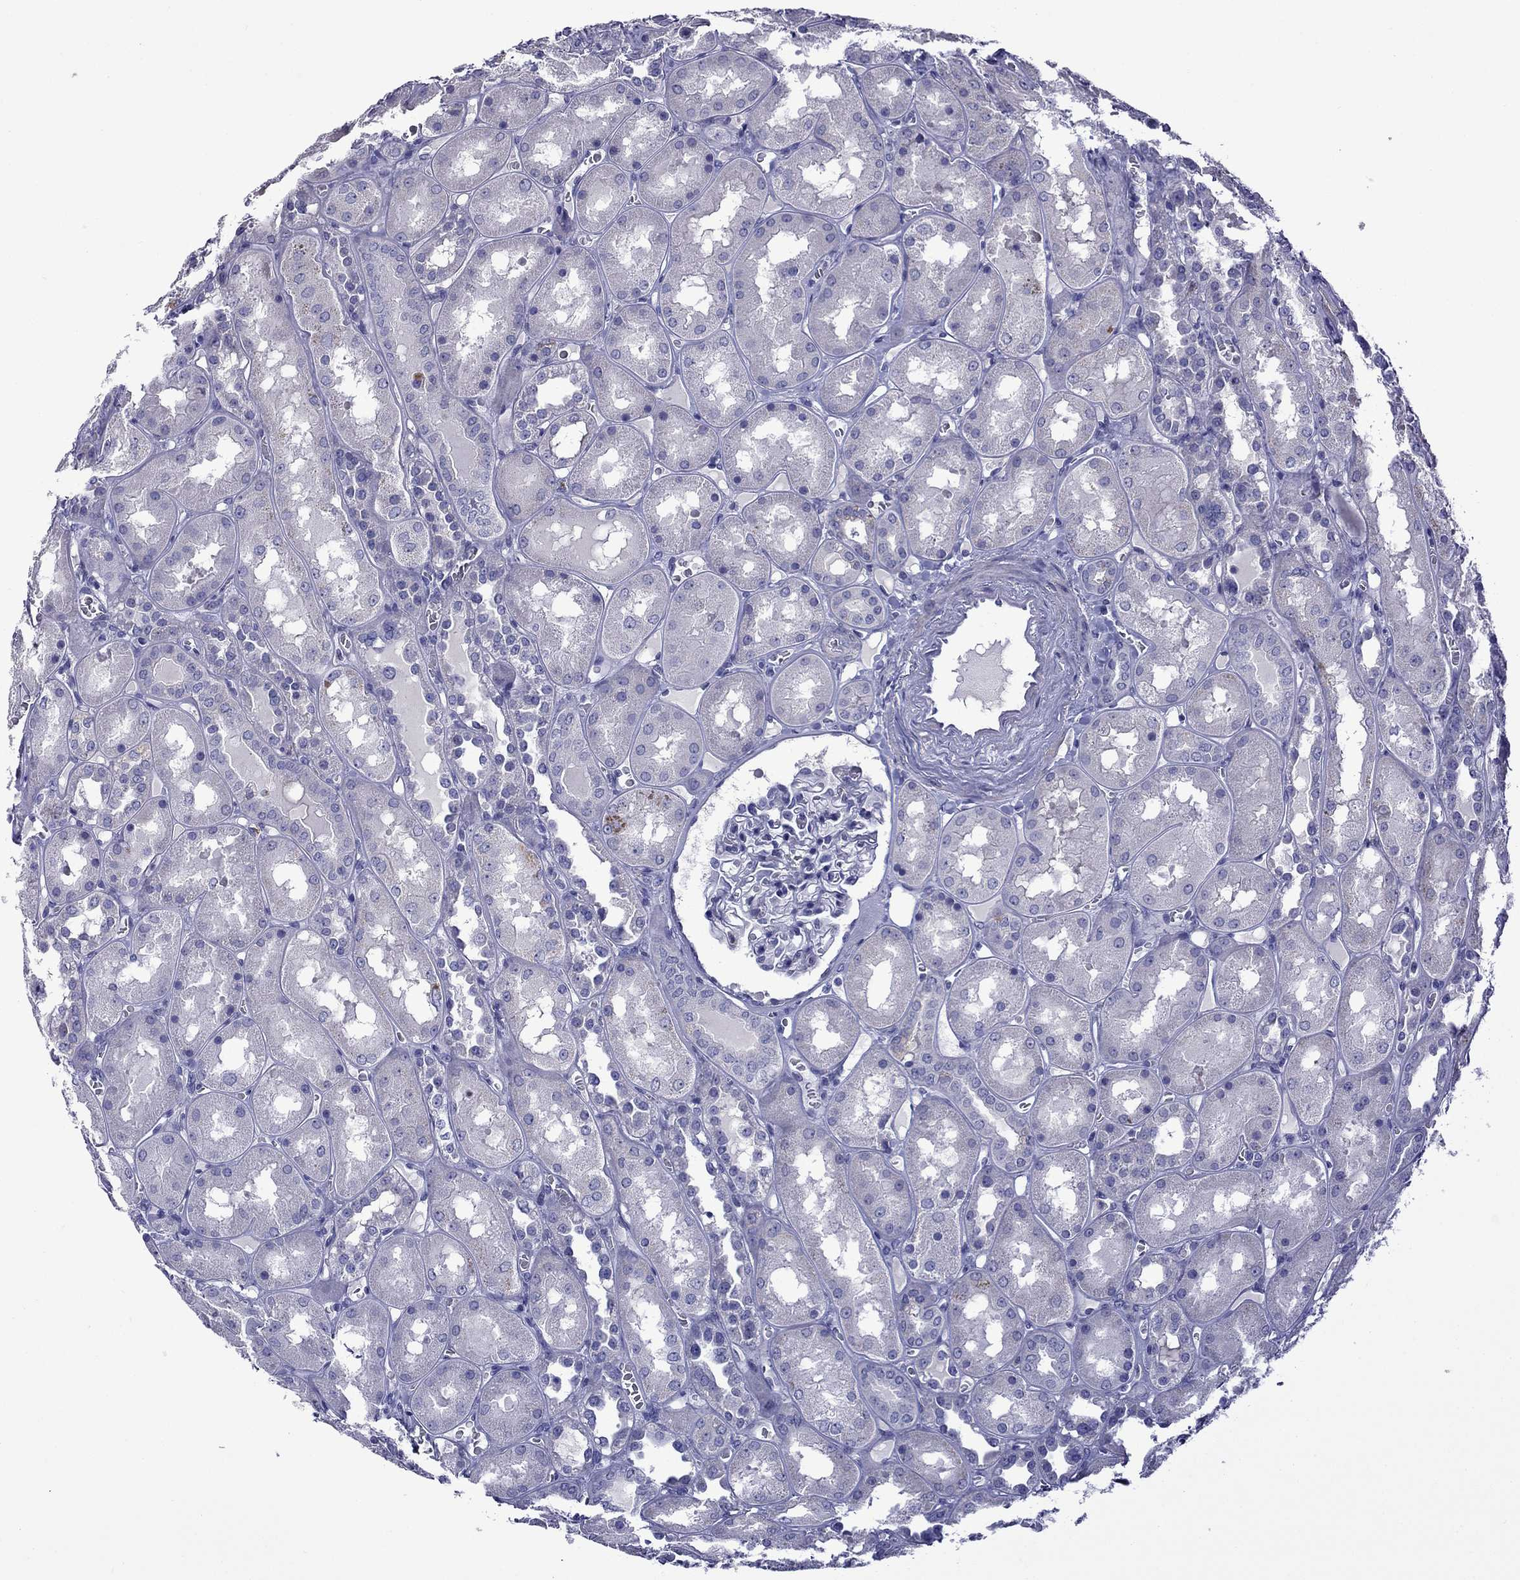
{"staining": {"intensity": "negative", "quantity": "none", "location": "none"}, "tissue": "kidney", "cell_type": "Cells in glomeruli", "image_type": "normal", "snomed": [{"axis": "morphology", "description": "Normal tissue, NOS"}, {"axis": "topography", "description": "Kidney"}], "caption": "DAB (3,3'-diaminobenzidine) immunohistochemical staining of benign kidney exhibits no significant positivity in cells in glomeruli. (Immunohistochemistry (ihc), brightfield microscopy, high magnification).", "gene": "STAR", "patient": {"sex": "male", "age": 73}}